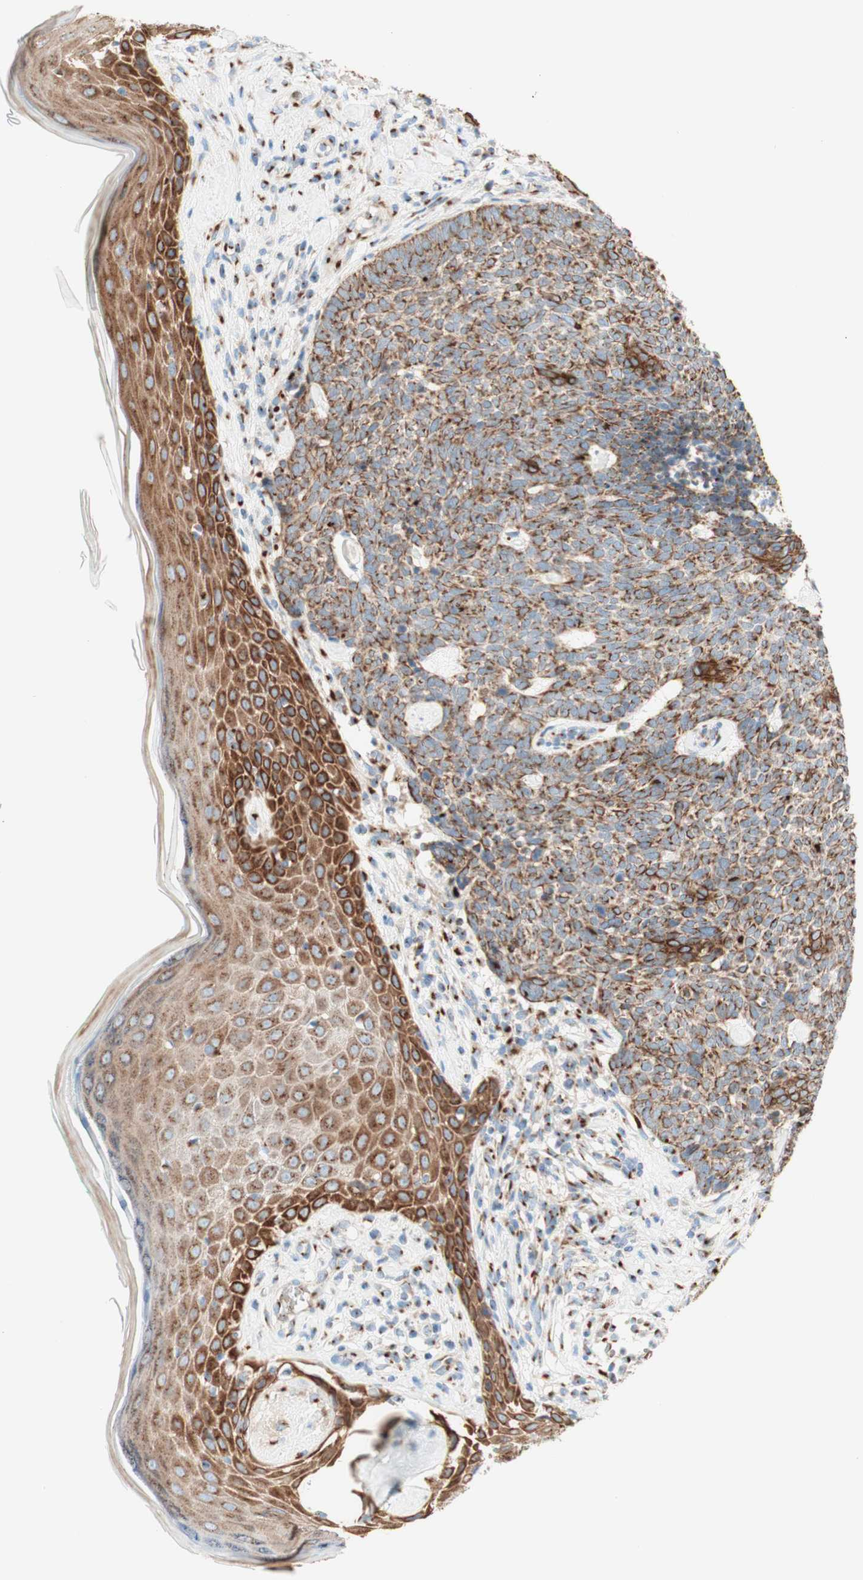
{"staining": {"intensity": "moderate", "quantity": ">75%", "location": "cytoplasmic/membranous"}, "tissue": "skin cancer", "cell_type": "Tumor cells", "image_type": "cancer", "snomed": [{"axis": "morphology", "description": "Basal cell carcinoma"}, {"axis": "topography", "description": "Skin"}], "caption": "Skin cancer (basal cell carcinoma) stained for a protein exhibits moderate cytoplasmic/membranous positivity in tumor cells.", "gene": "GOLGB1", "patient": {"sex": "female", "age": 84}}